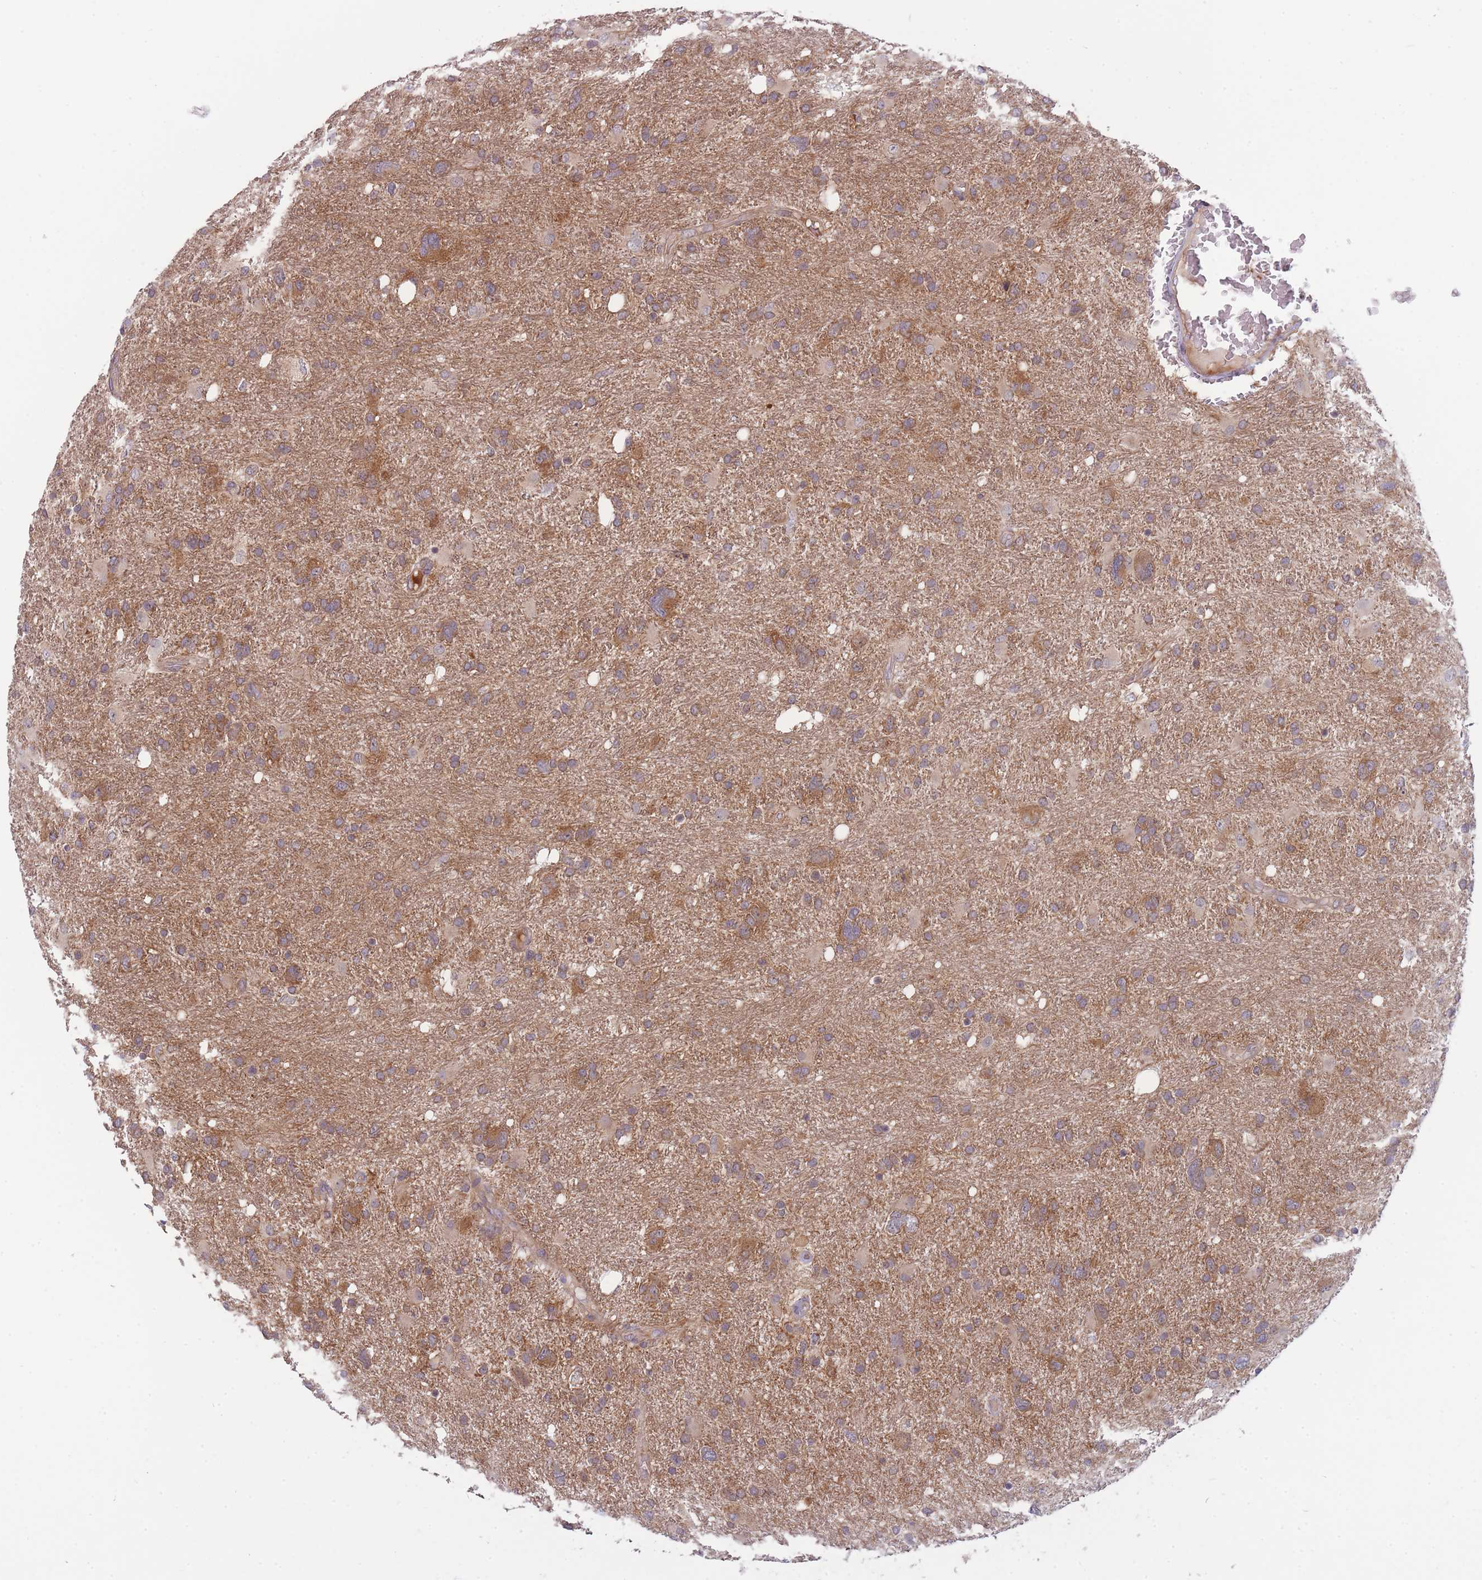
{"staining": {"intensity": "moderate", "quantity": ">75%", "location": "cytoplasmic/membranous"}, "tissue": "glioma", "cell_type": "Tumor cells", "image_type": "cancer", "snomed": [{"axis": "morphology", "description": "Glioma, malignant, High grade"}, {"axis": "topography", "description": "Brain"}], "caption": "Glioma stained with a brown dye displays moderate cytoplasmic/membranous positive positivity in about >75% of tumor cells.", "gene": "PFDN6", "patient": {"sex": "male", "age": 61}}